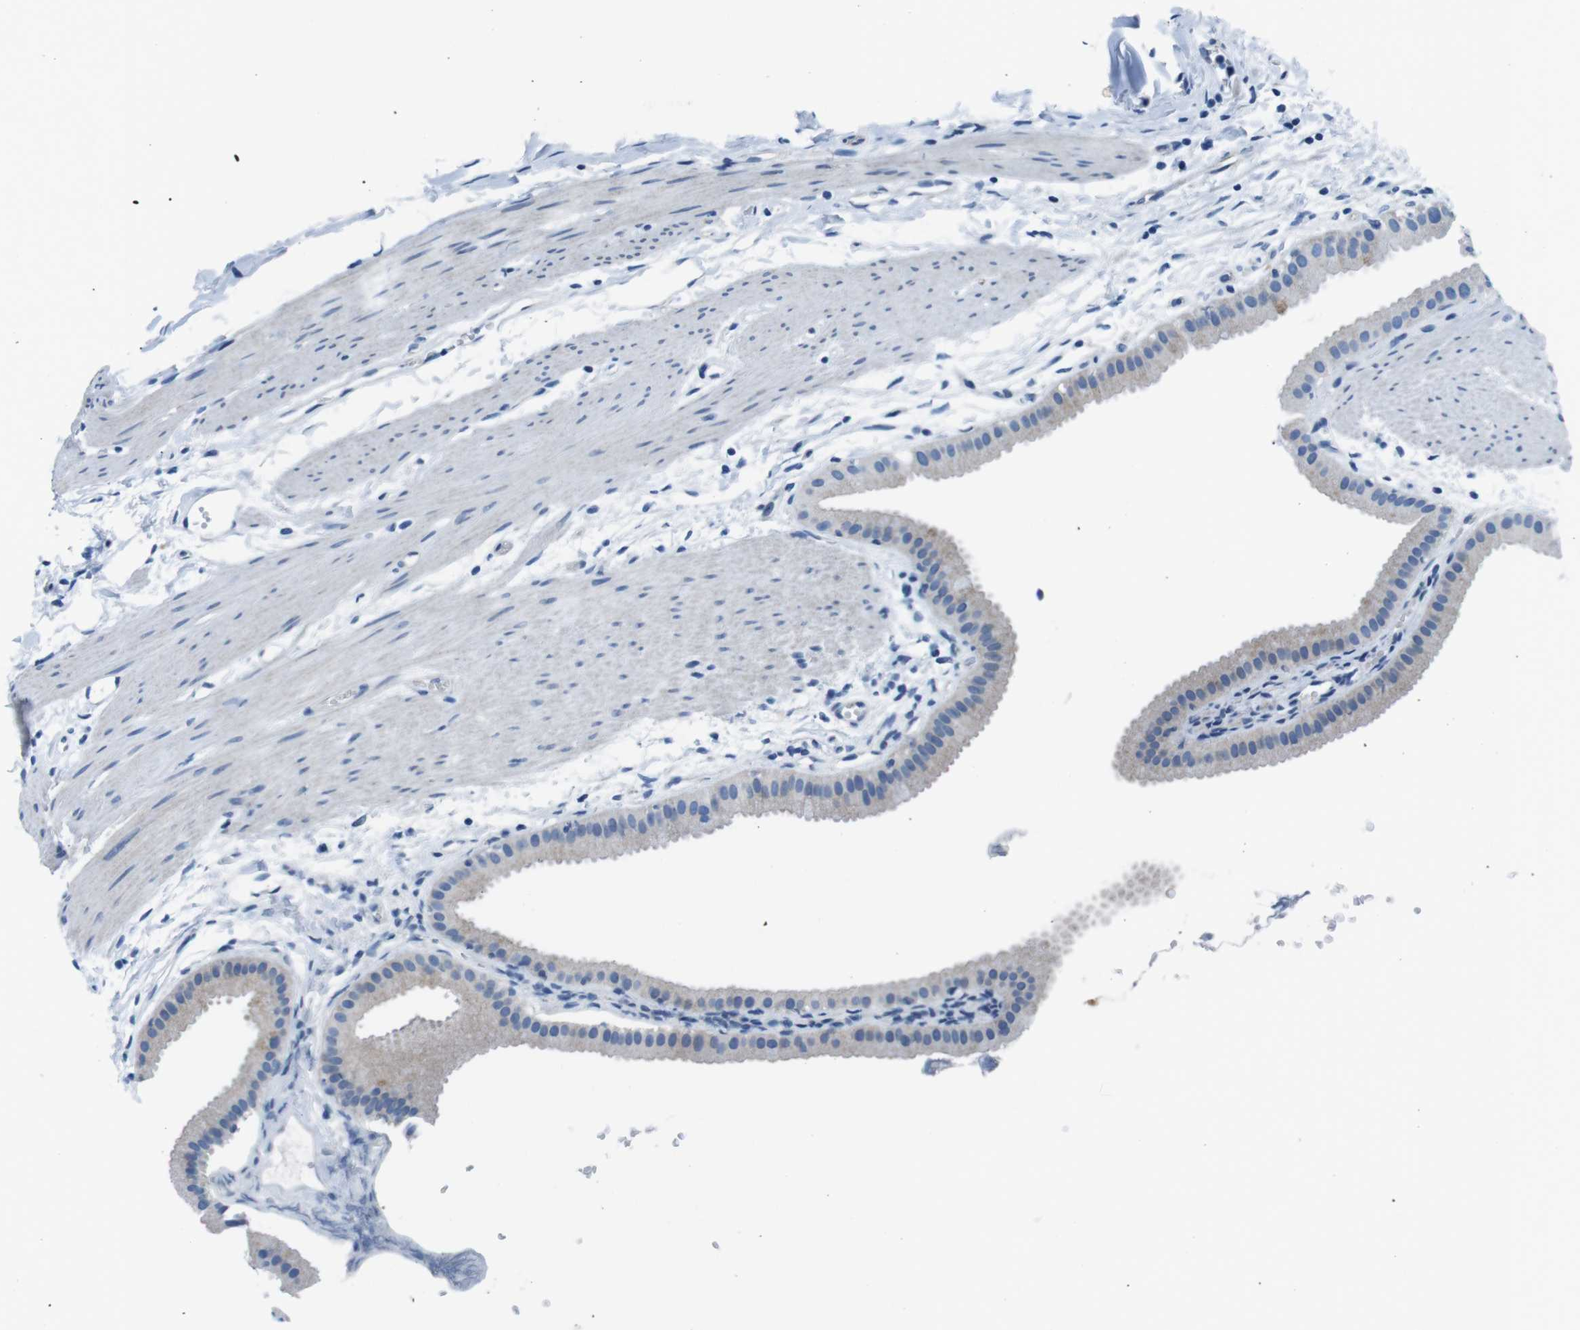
{"staining": {"intensity": "negative", "quantity": "none", "location": "none"}, "tissue": "gallbladder", "cell_type": "Glandular cells", "image_type": "normal", "snomed": [{"axis": "morphology", "description": "Normal tissue, NOS"}, {"axis": "topography", "description": "Gallbladder"}], "caption": "DAB immunohistochemical staining of normal human gallbladder demonstrates no significant positivity in glandular cells.", "gene": "MUC2", "patient": {"sex": "female", "age": 64}}